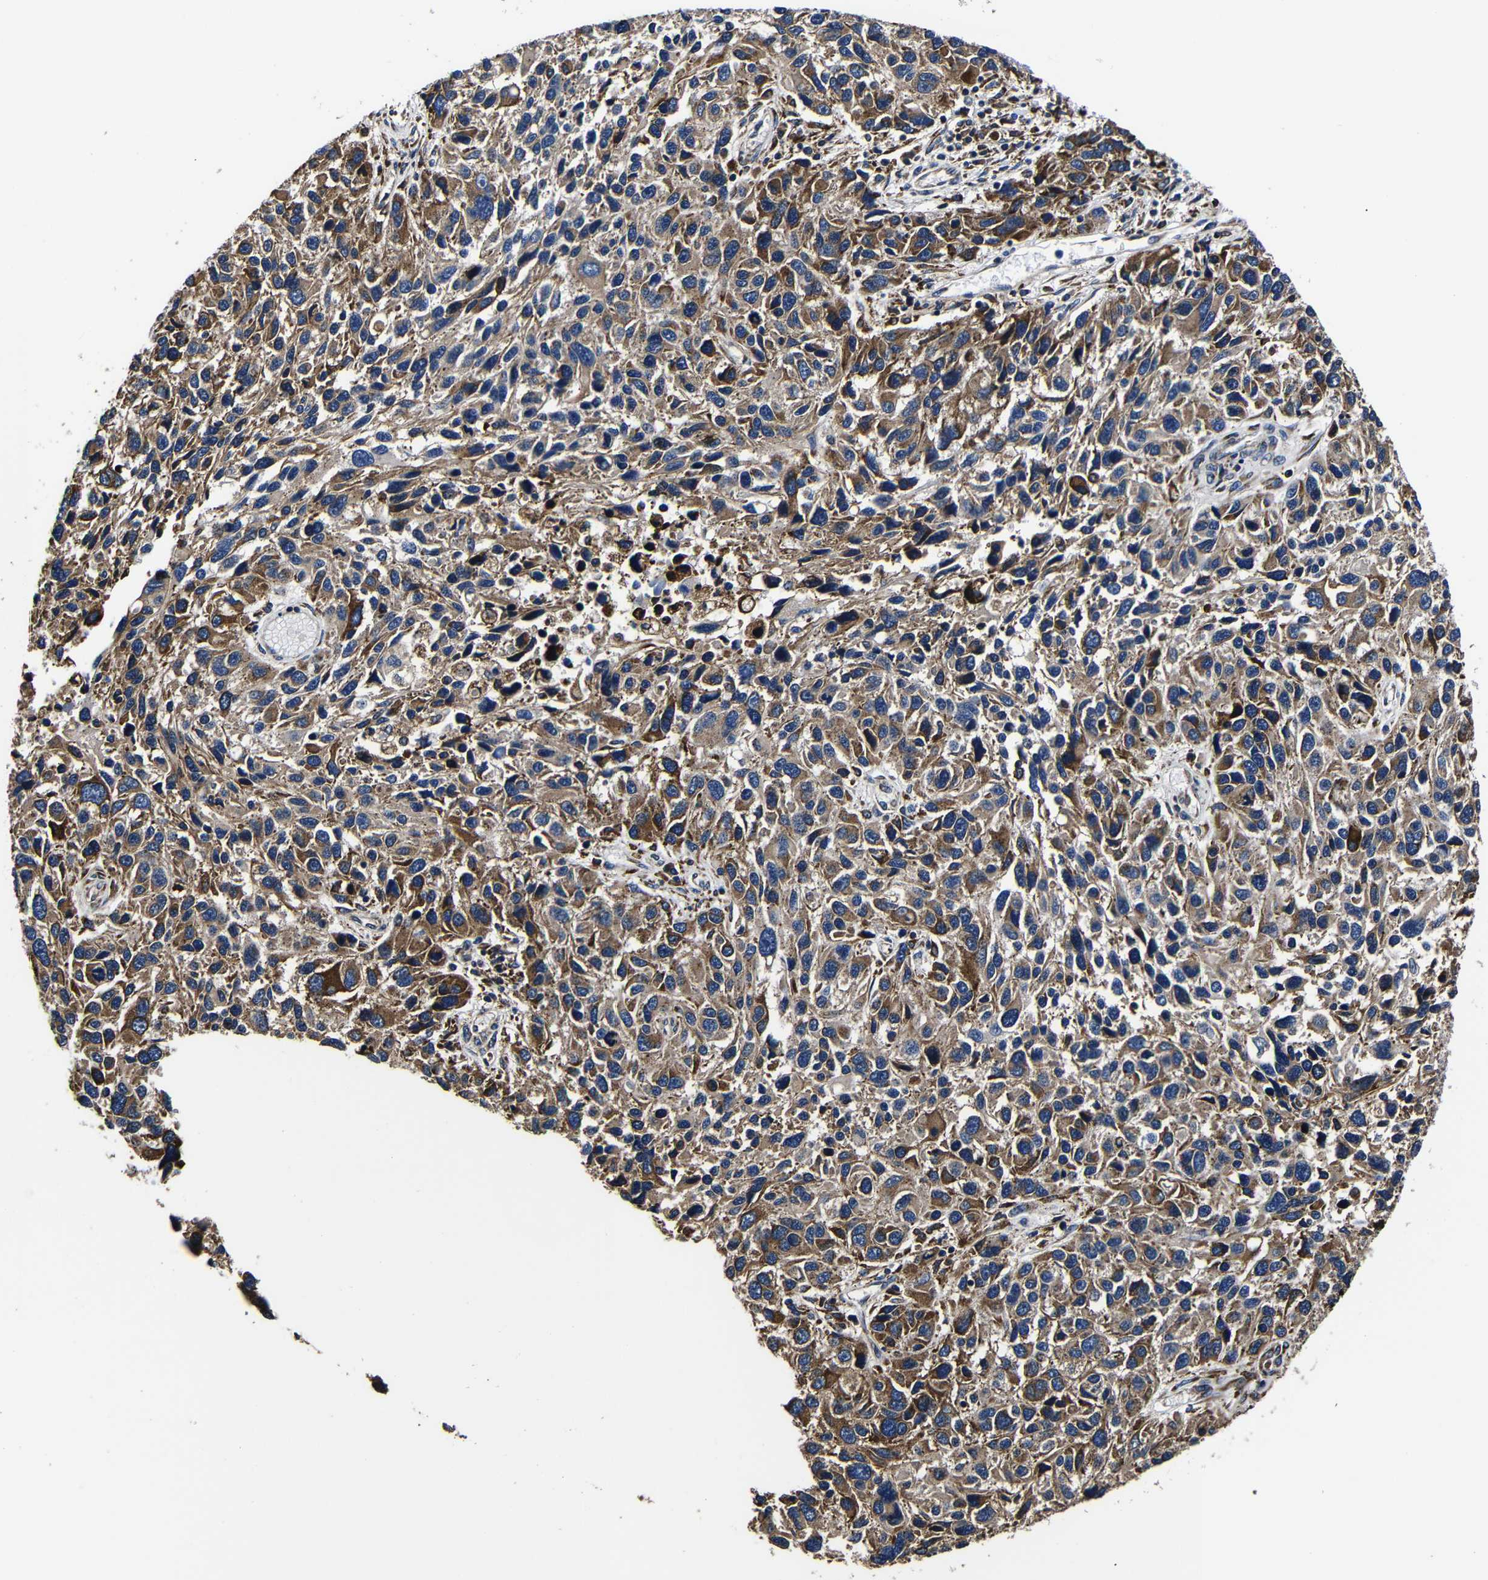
{"staining": {"intensity": "moderate", "quantity": ">75%", "location": "cytoplasmic/membranous"}, "tissue": "melanoma", "cell_type": "Tumor cells", "image_type": "cancer", "snomed": [{"axis": "morphology", "description": "Malignant melanoma, NOS"}, {"axis": "topography", "description": "Skin"}], "caption": "Melanoma tissue exhibits moderate cytoplasmic/membranous positivity in about >75% of tumor cells, visualized by immunohistochemistry.", "gene": "SCN9A", "patient": {"sex": "male", "age": 53}}